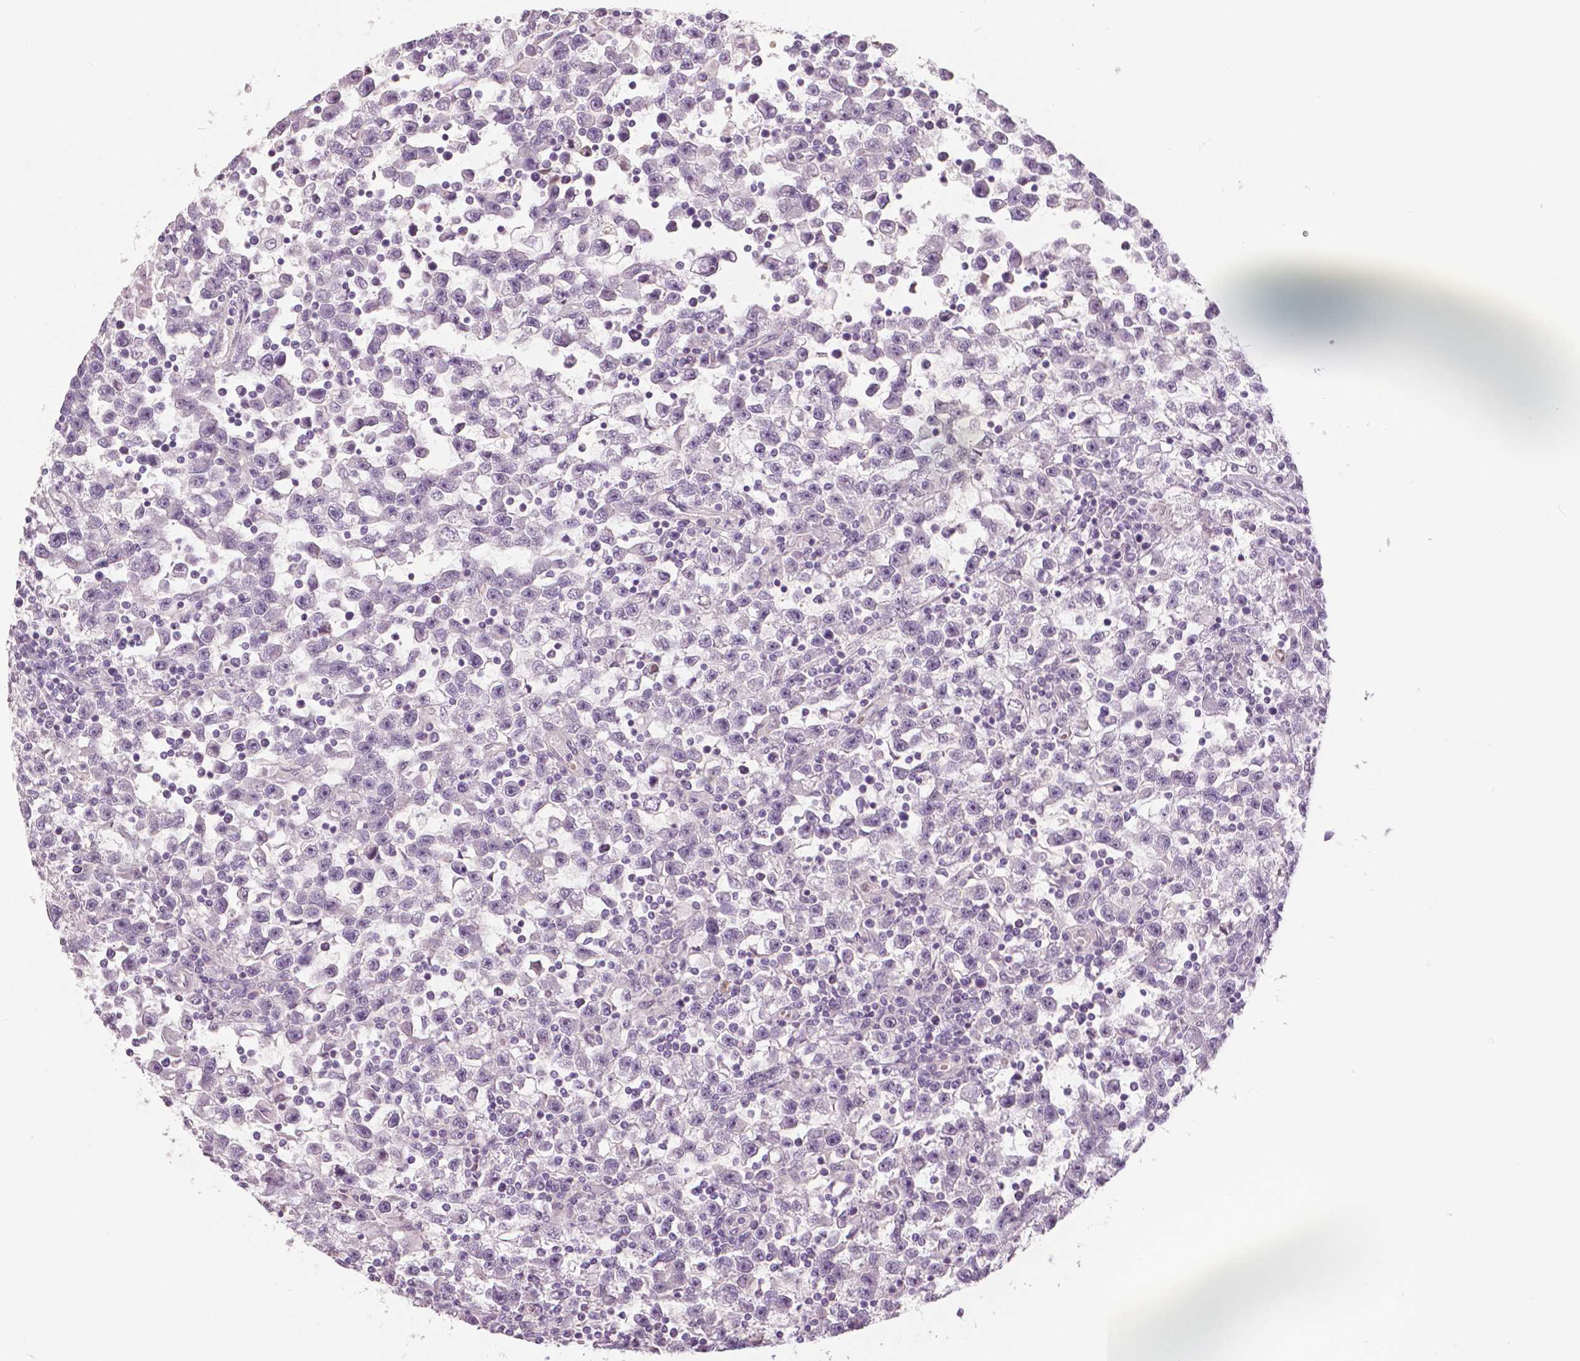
{"staining": {"intensity": "negative", "quantity": "none", "location": "none"}, "tissue": "testis cancer", "cell_type": "Tumor cells", "image_type": "cancer", "snomed": [{"axis": "morphology", "description": "Seminoma, NOS"}, {"axis": "topography", "description": "Testis"}], "caption": "Tumor cells are negative for protein expression in human seminoma (testis).", "gene": "FLT1", "patient": {"sex": "male", "age": 31}}